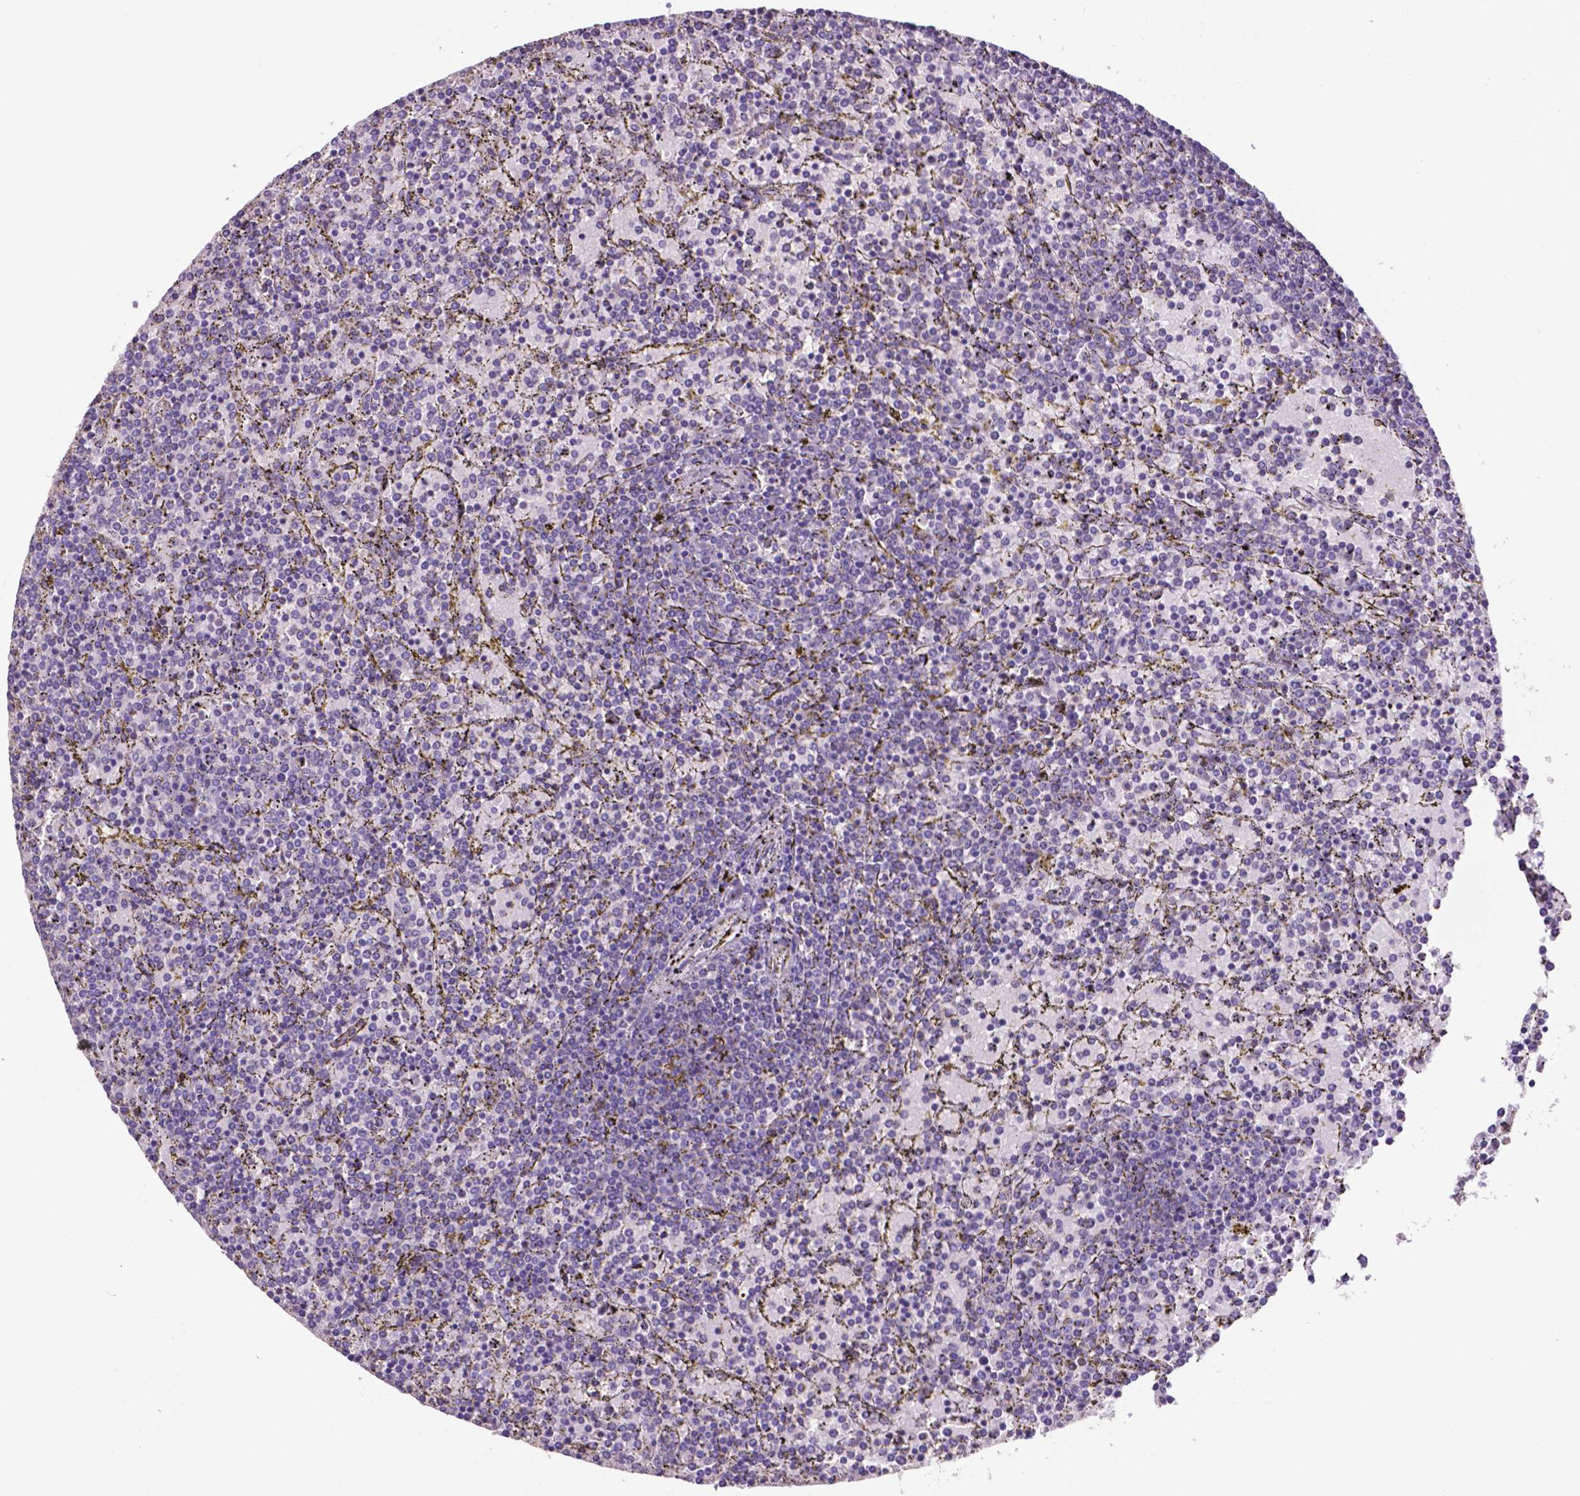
{"staining": {"intensity": "negative", "quantity": "none", "location": "none"}, "tissue": "lymphoma", "cell_type": "Tumor cells", "image_type": "cancer", "snomed": [{"axis": "morphology", "description": "Malignant lymphoma, non-Hodgkin's type, Low grade"}, {"axis": "topography", "description": "Spleen"}], "caption": "Image shows no protein staining in tumor cells of lymphoma tissue. (Stains: DAB immunohistochemistry with hematoxylin counter stain, Microscopy: brightfield microscopy at high magnification).", "gene": "PRPS2", "patient": {"sex": "female", "age": 77}}